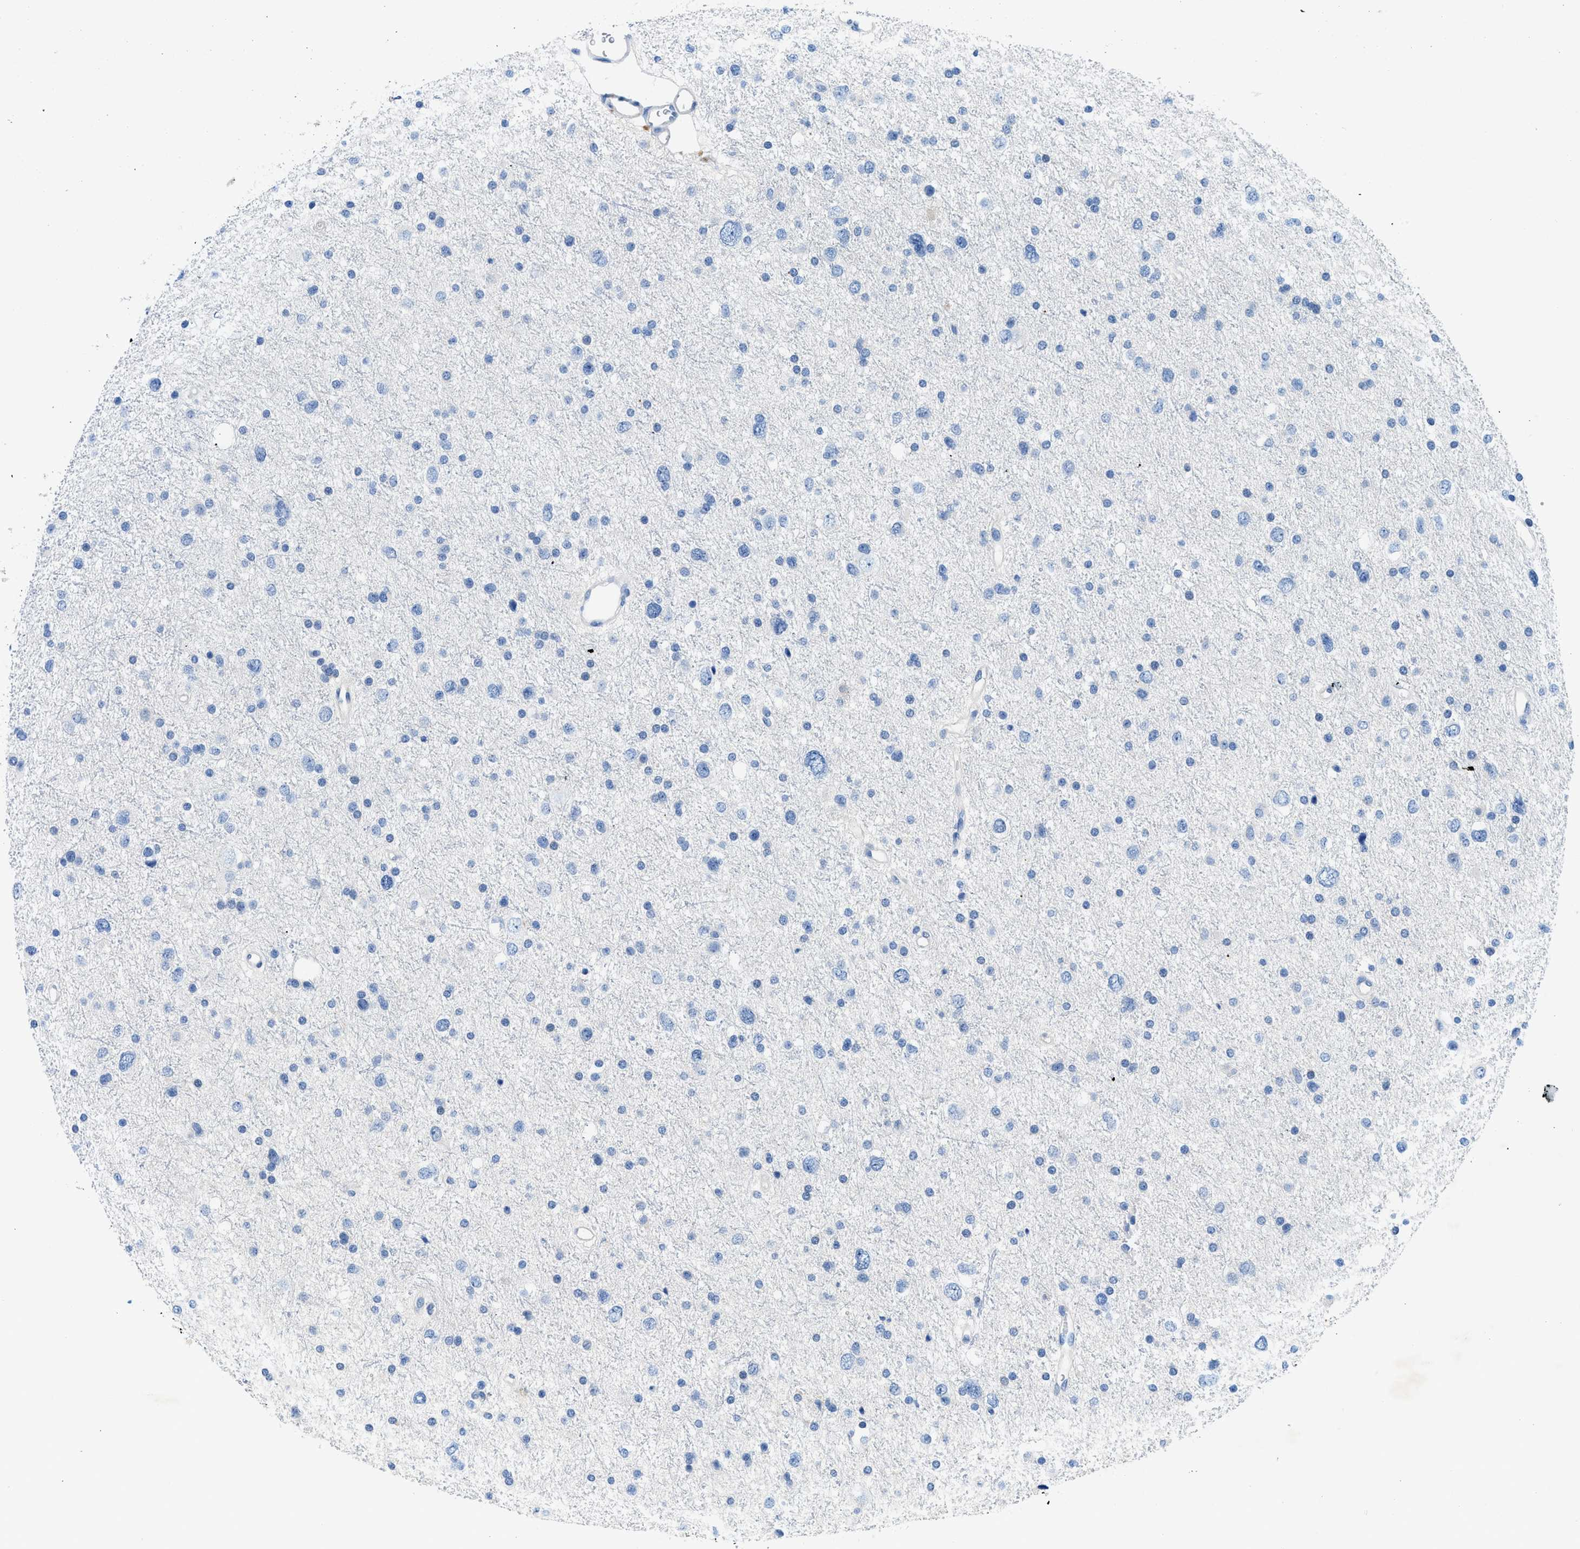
{"staining": {"intensity": "negative", "quantity": "none", "location": "none"}, "tissue": "glioma", "cell_type": "Tumor cells", "image_type": "cancer", "snomed": [{"axis": "morphology", "description": "Glioma, malignant, Low grade"}, {"axis": "topography", "description": "Brain"}], "caption": "This is an immunohistochemistry image of human glioma. There is no staining in tumor cells.", "gene": "FADS6", "patient": {"sex": "female", "age": 37}}